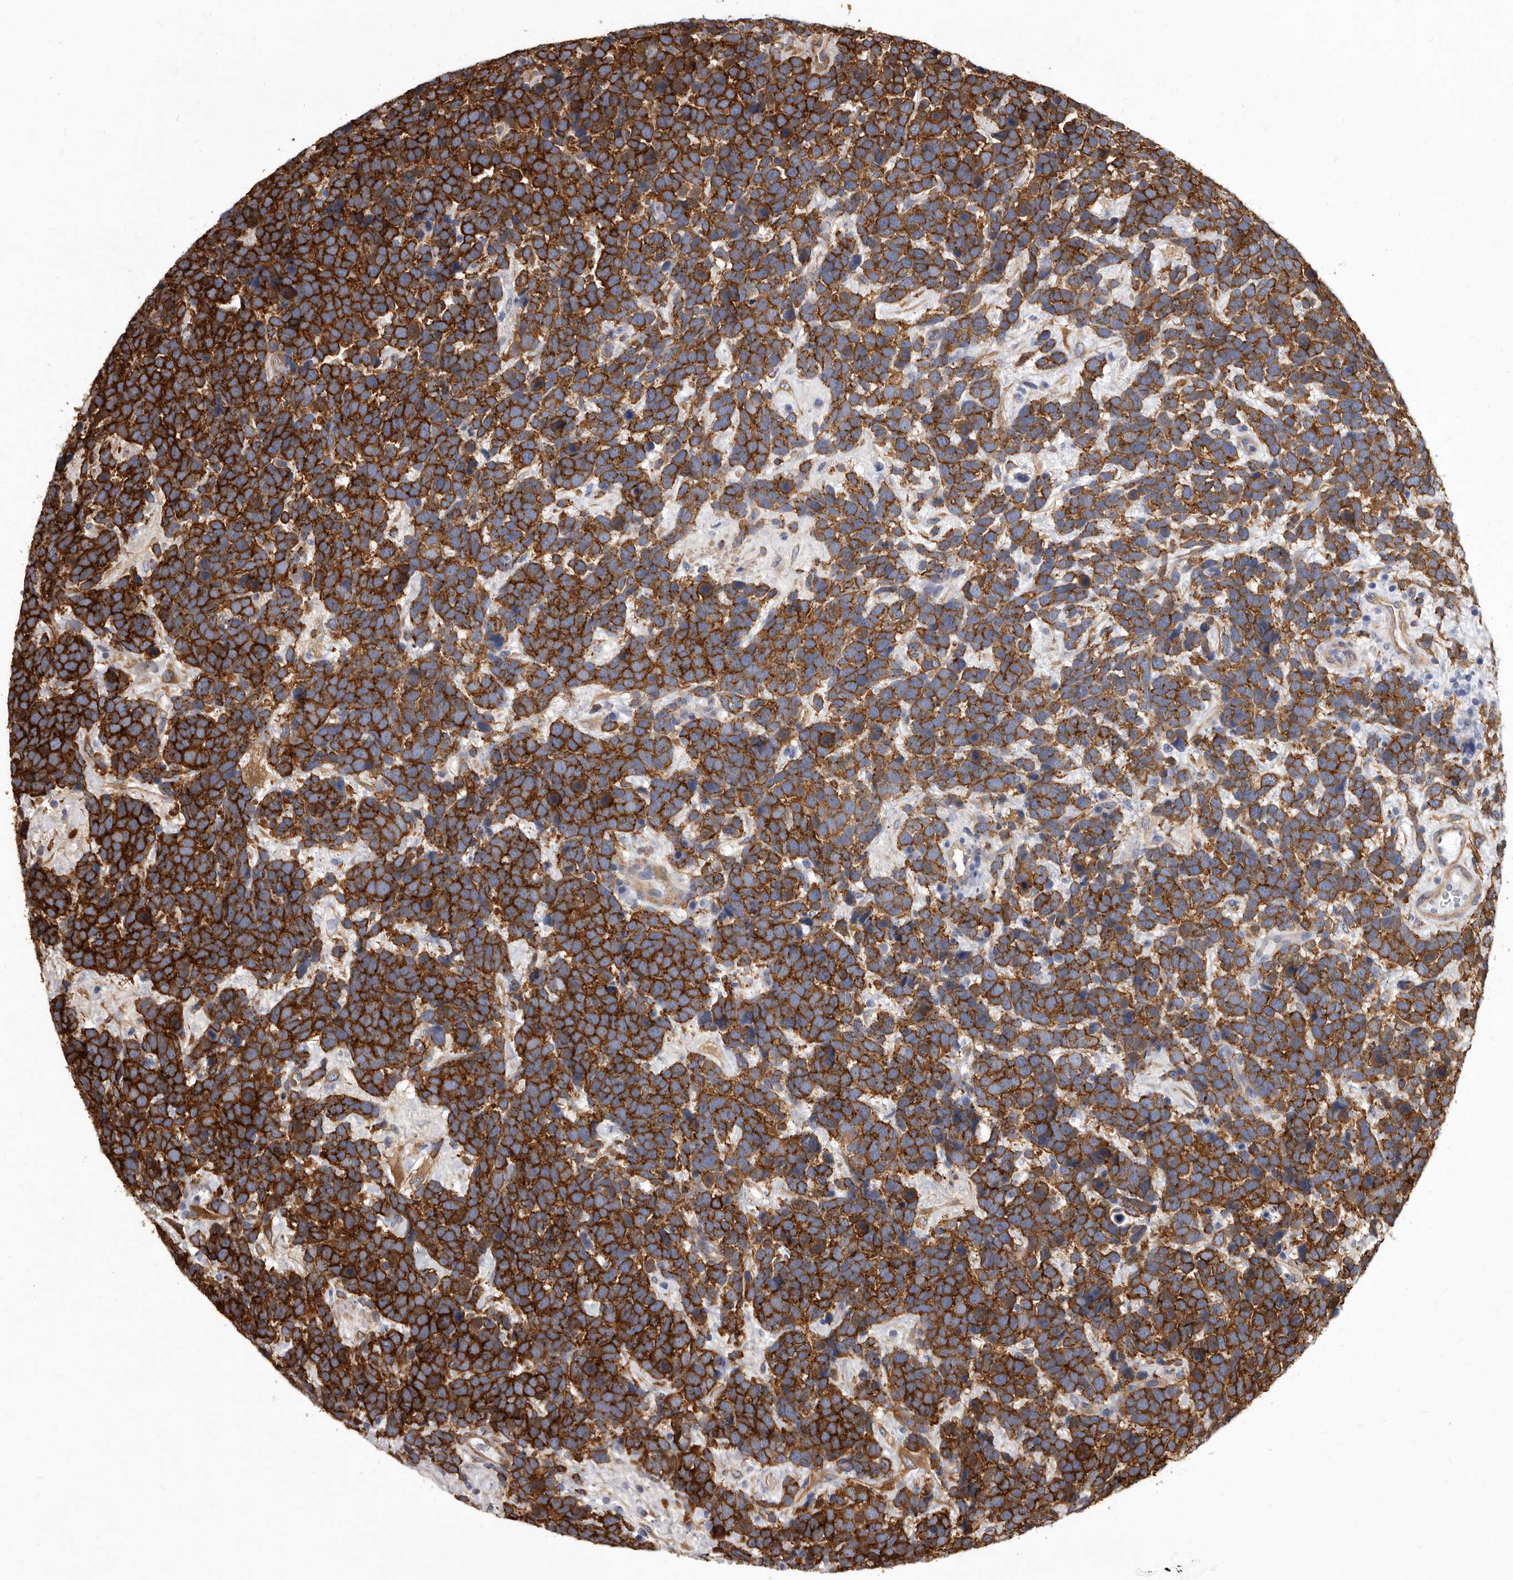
{"staining": {"intensity": "strong", "quantity": ">75%", "location": "cytoplasmic/membranous"}, "tissue": "urothelial cancer", "cell_type": "Tumor cells", "image_type": "cancer", "snomed": [{"axis": "morphology", "description": "Urothelial carcinoma, High grade"}, {"axis": "topography", "description": "Urinary bladder"}], "caption": "IHC histopathology image of neoplastic tissue: human urothelial cancer stained using IHC displays high levels of strong protein expression localized specifically in the cytoplasmic/membranous of tumor cells, appearing as a cytoplasmic/membranous brown color.", "gene": "ENAH", "patient": {"sex": "female", "age": 82}}